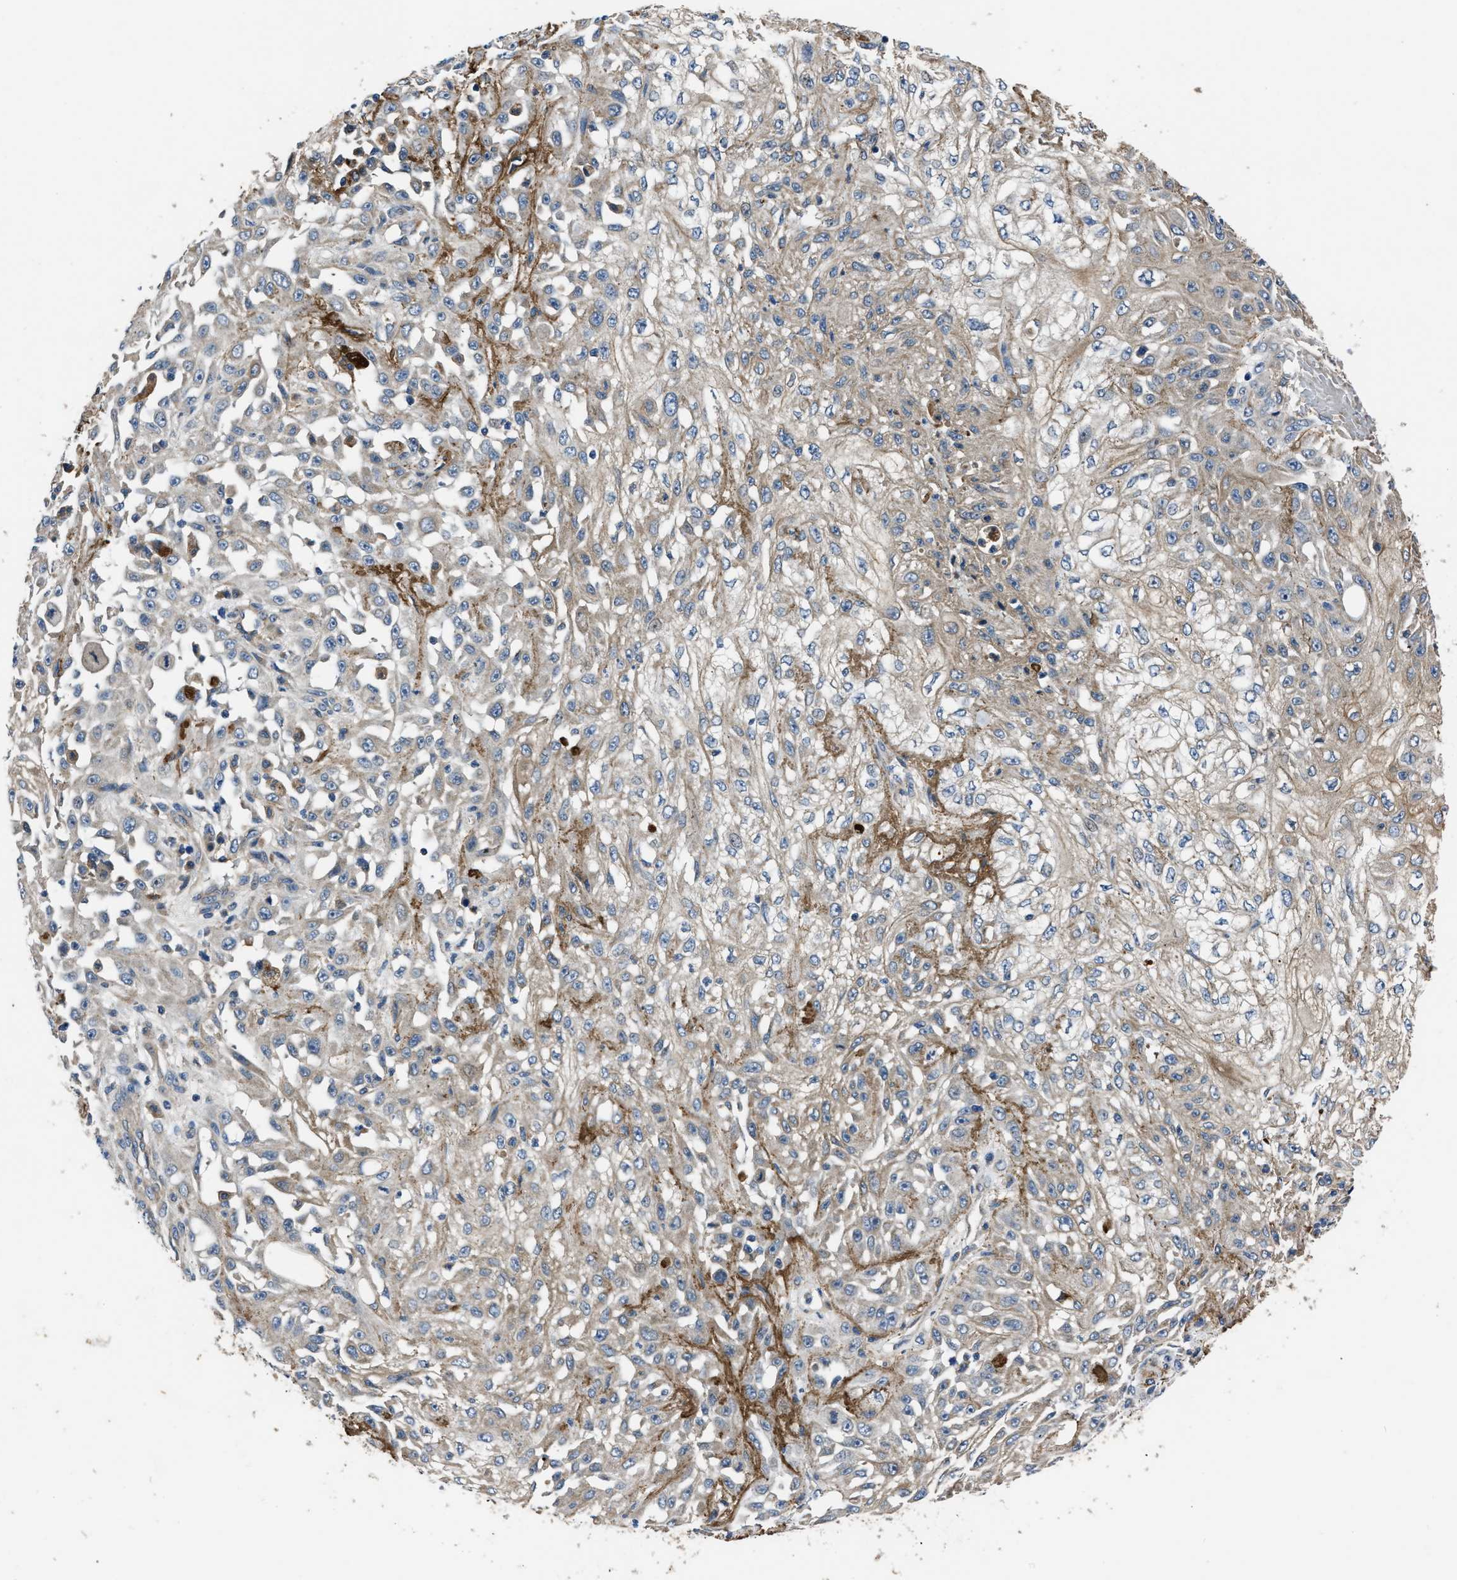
{"staining": {"intensity": "weak", "quantity": "25%-75%", "location": "cytoplasmic/membranous"}, "tissue": "skin cancer", "cell_type": "Tumor cells", "image_type": "cancer", "snomed": [{"axis": "morphology", "description": "Squamous cell carcinoma, NOS"}, {"axis": "morphology", "description": "Squamous cell carcinoma, metastatic, NOS"}, {"axis": "topography", "description": "Skin"}, {"axis": "topography", "description": "Lymph node"}], "caption": "Protein expression analysis of skin cancer (metastatic squamous cell carcinoma) reveals weak cytoplasmic/membranous staining in approximately 25%-75% of tumor cells.", "gene": "ERC1", "patient": {"sex": "male", "age": 75}}